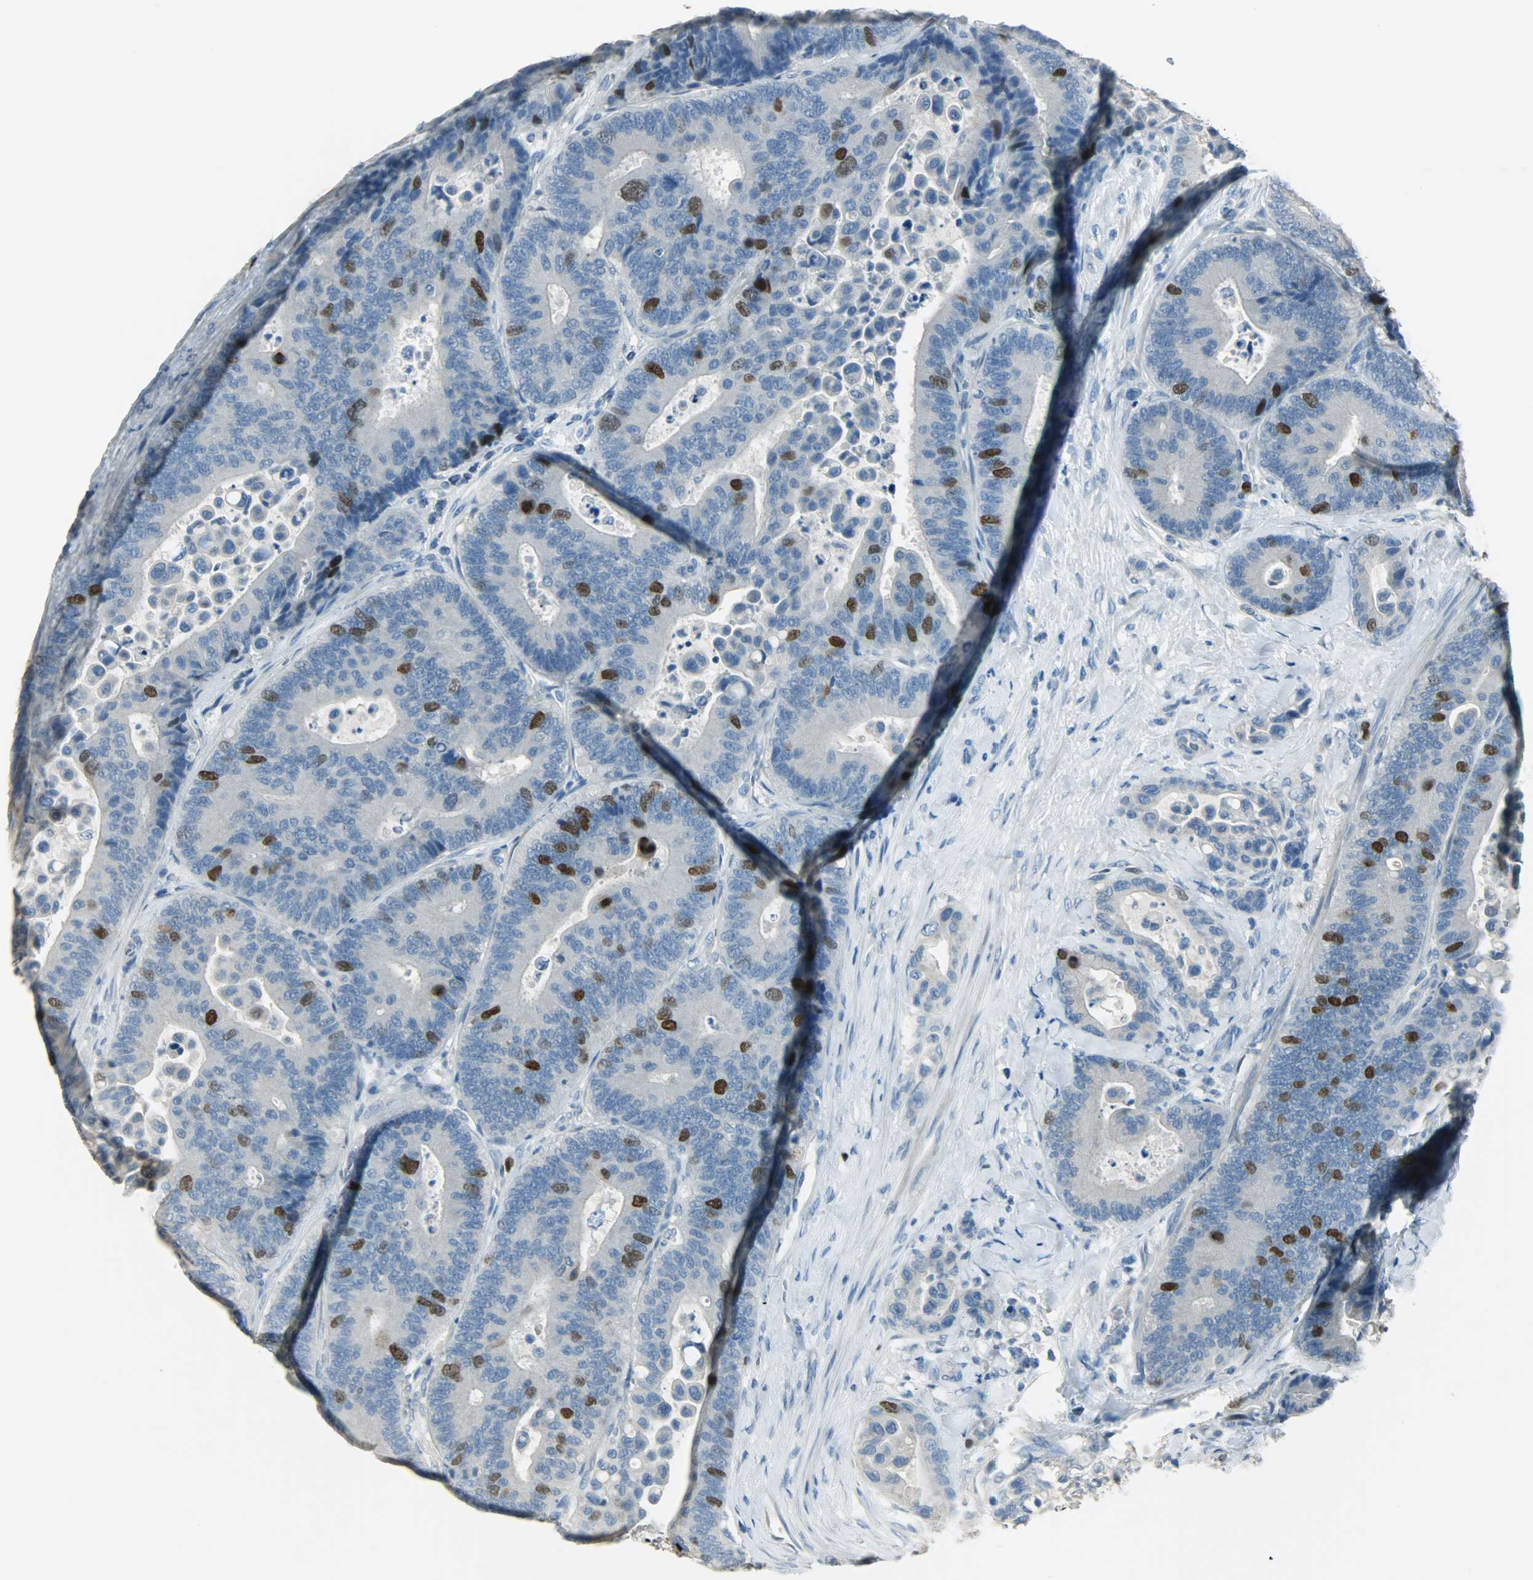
{"staining": {"intensity": "strong", "quantity": "<25%", "location": "nuclear"}, "tissue": "colorectal cancer", "cell_type": "Tumor cells", "image_type": "cancer", "snomed": [{"axis": "morphology", "description": "Normal tissue, NOS"}, {"axis": "morphology", "description": "Adenocarcinoma, NOS"}, {"axis": "topography", "description": "Colon"}], "caption": "Colorectal adenocarcinoma stained with DAB immunohistochemistry displays medium levels of strong nuclear staining in approximately <25% of tumor cells.", "gene": "TPX2", "patient": {"sex": "male", "age": 82}}